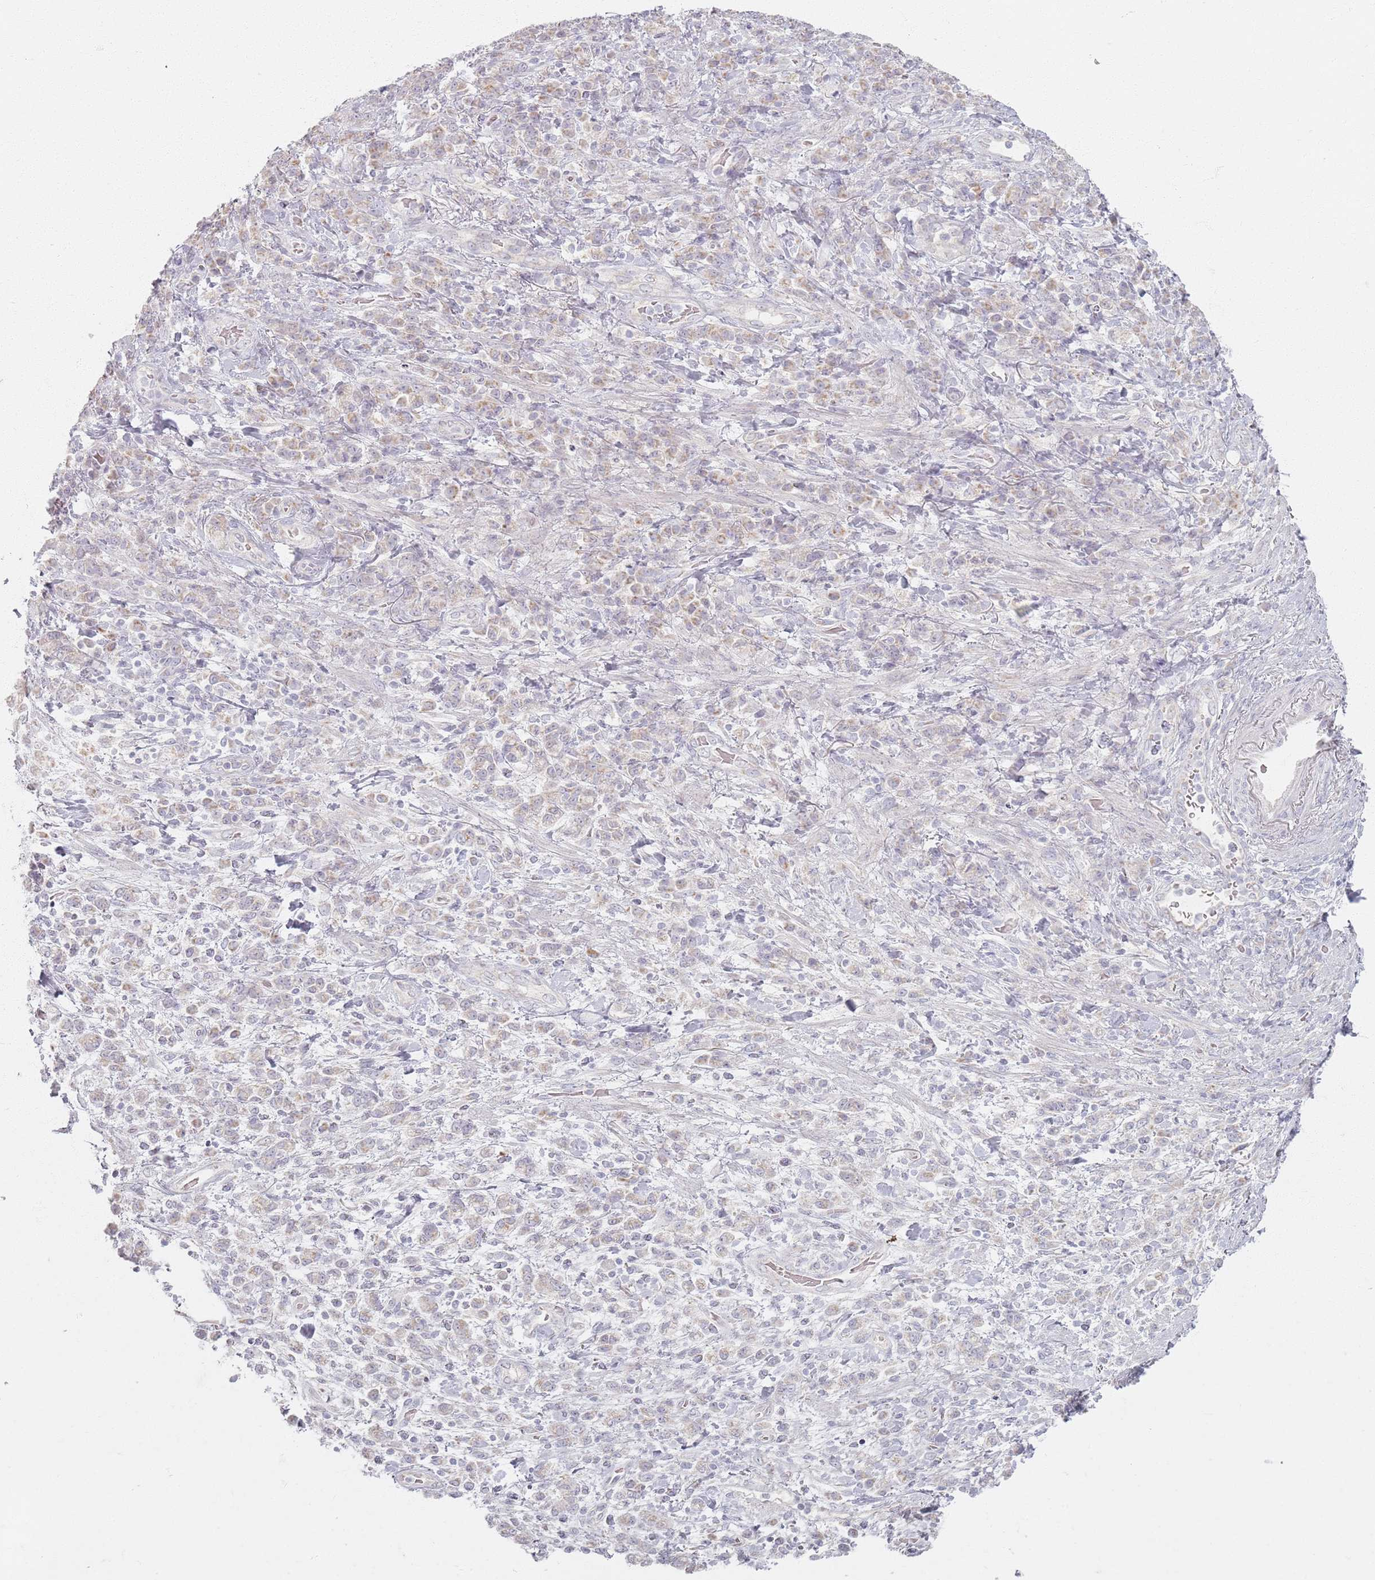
{"staining": {"intensity": "weak", "quantity": "<25%", "location": "cytoplasmic/membranous"}, "tissue": "stomach cancer", "cell_type": "Tumor cells", "image_type": "cancer", "snomed": [{"axis": "morphology", "description": "Adenocarcinoma, NOS"}, {"axis": "topography", "description": "Stomach"}], "caption": "This is a micrograph of IHC staining of stomach adenocarcinoma, which shows no staining in tumor cells.", "gene": "PKD2L2", "patient": {"sex": "male", "age": 77}}